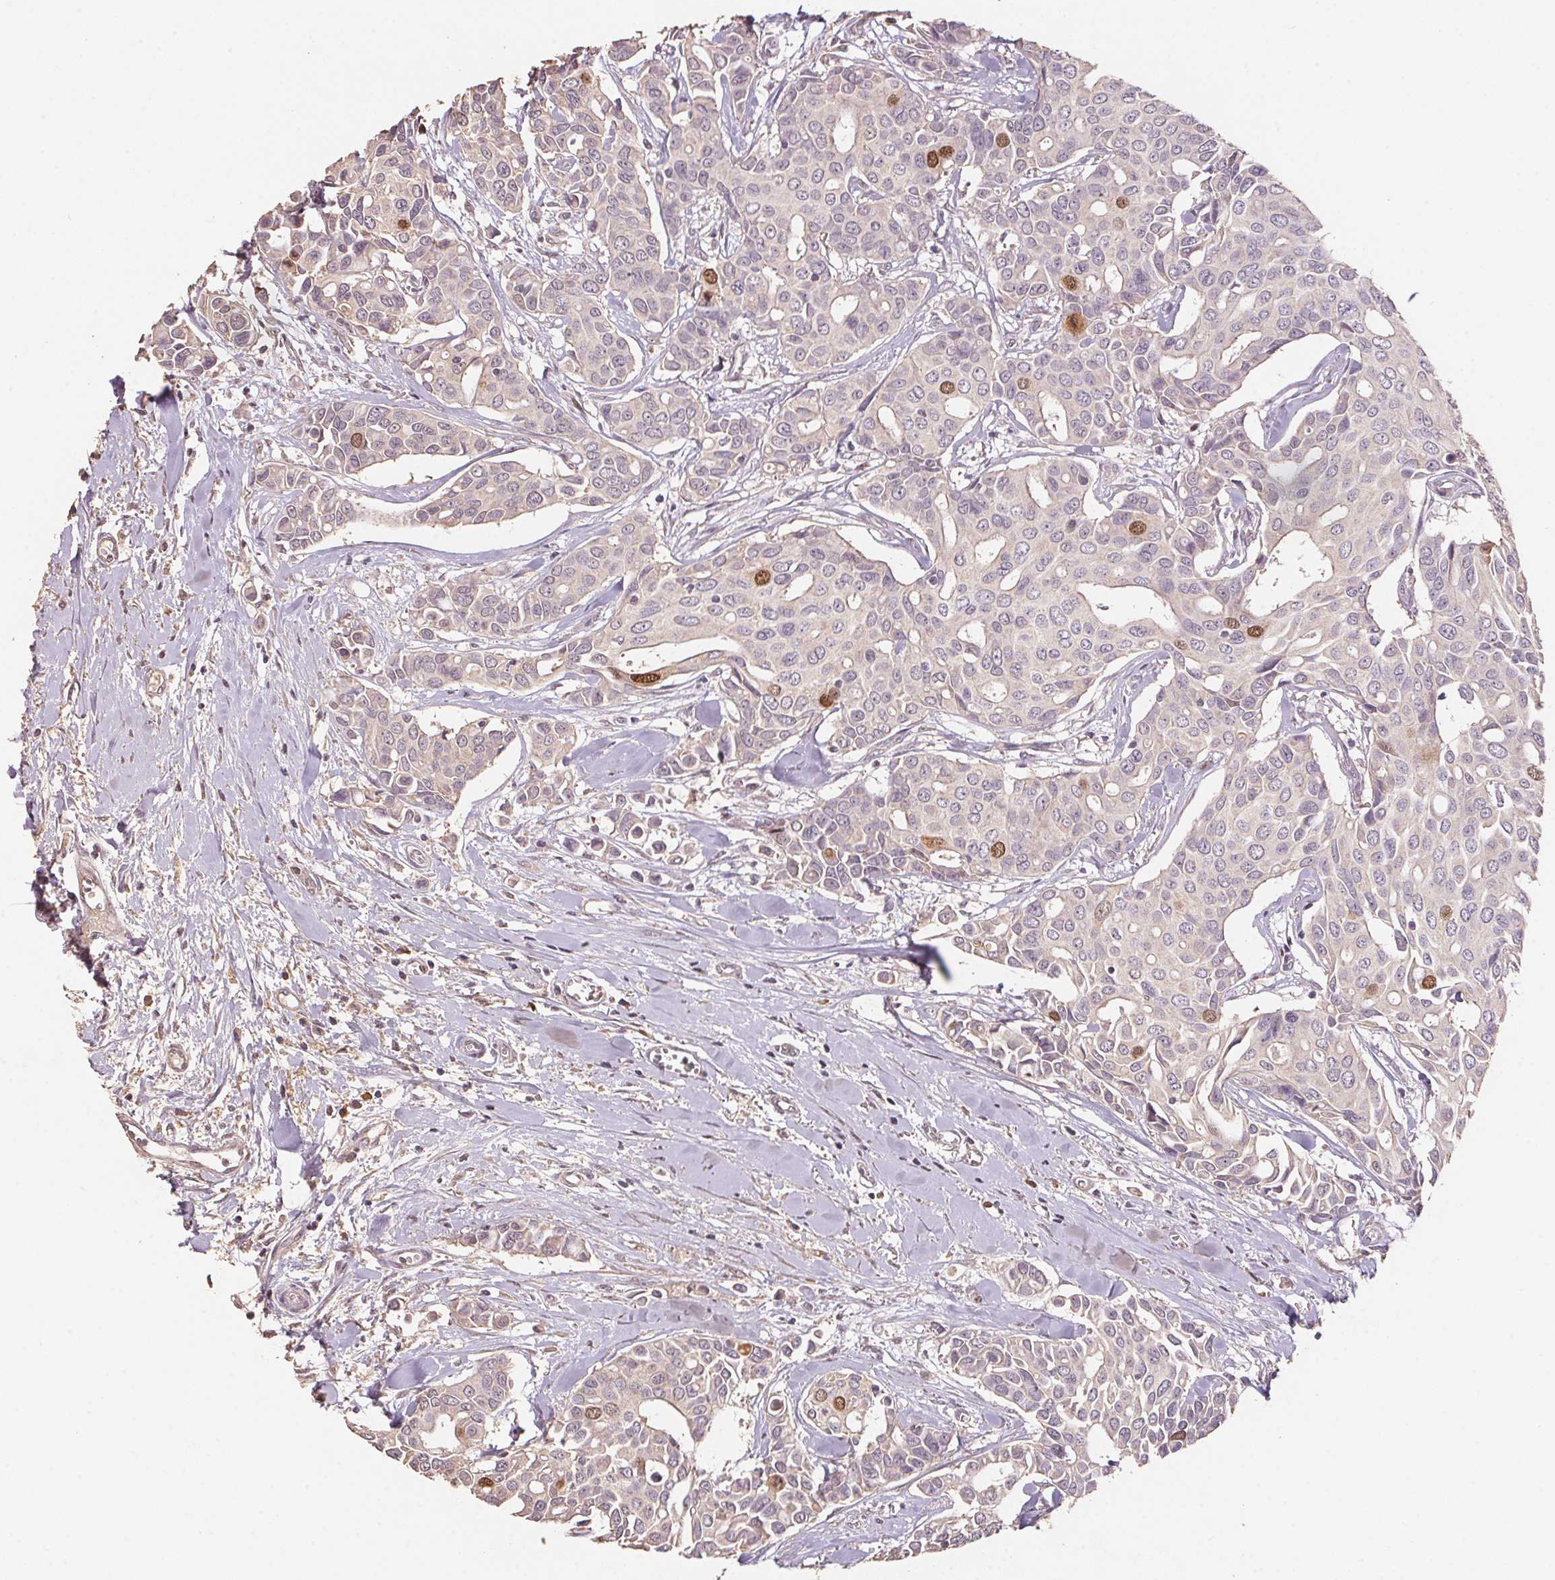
{"staining": {"intensity": "strong", "quantity": "<25%", "location": "nuclear"}, "tissue": "breast cancer", "cell_type": "Tumor cells", "image_type": "cancer", "snomed": [{"axis": "morphology", "description": "Duct carcinoma"}, {"axis": "topography", "description": "Breast"}], "caption": "Protein staining demonstrates strong nuclear expression in about <25% of tumor cells in breast cancer.", "gene": "CENPF", "patient": {"sex": "female", "age": 54}}